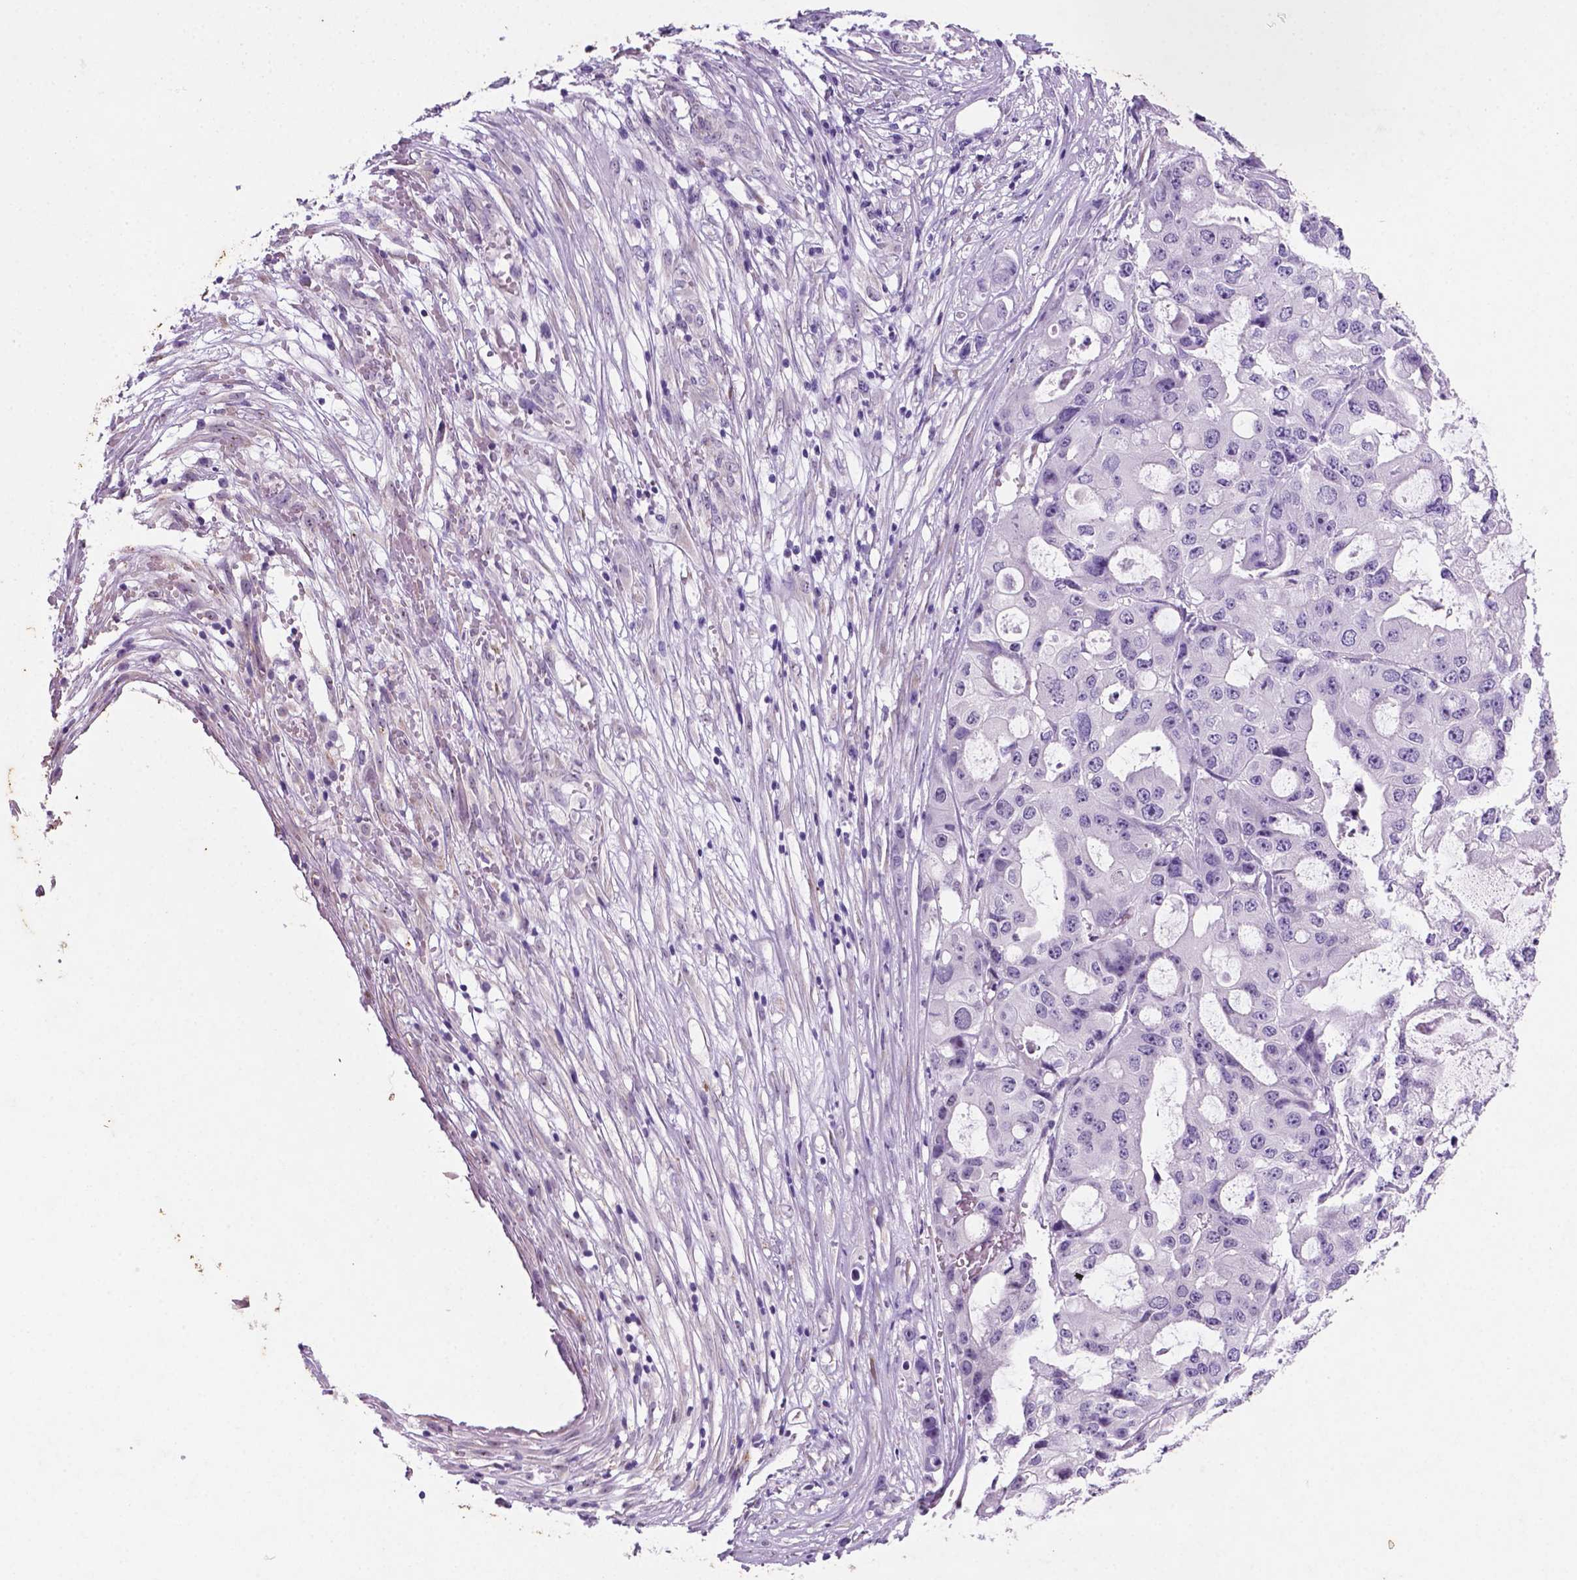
{"staining": {"intensity": "negative", "quantity": "none", "location": "none"}, "tissue": "ovarian cancer", "cell_type": "Tumor cells", "image_type": "cancer", "snomed": [{"axis": "morphology", "description": "Cystadenocarcinoma, serous, NOS"}, {"axis": "topography", "description": "Ovary"}], "caption": "A high-resolution micrograph shows immunohistochemistry (IHC) staining of ovarian serous cystadenocarcinoma, which reveals no significant positivity in tumor cells. The staining was performed using DAB to visualize the protein expression in brown, while the nuclei were stained in blue with hematoxylin (Magnification: 20x).", "gene": "C18orf21", "patient": {"sex": "female", "age": 56}}